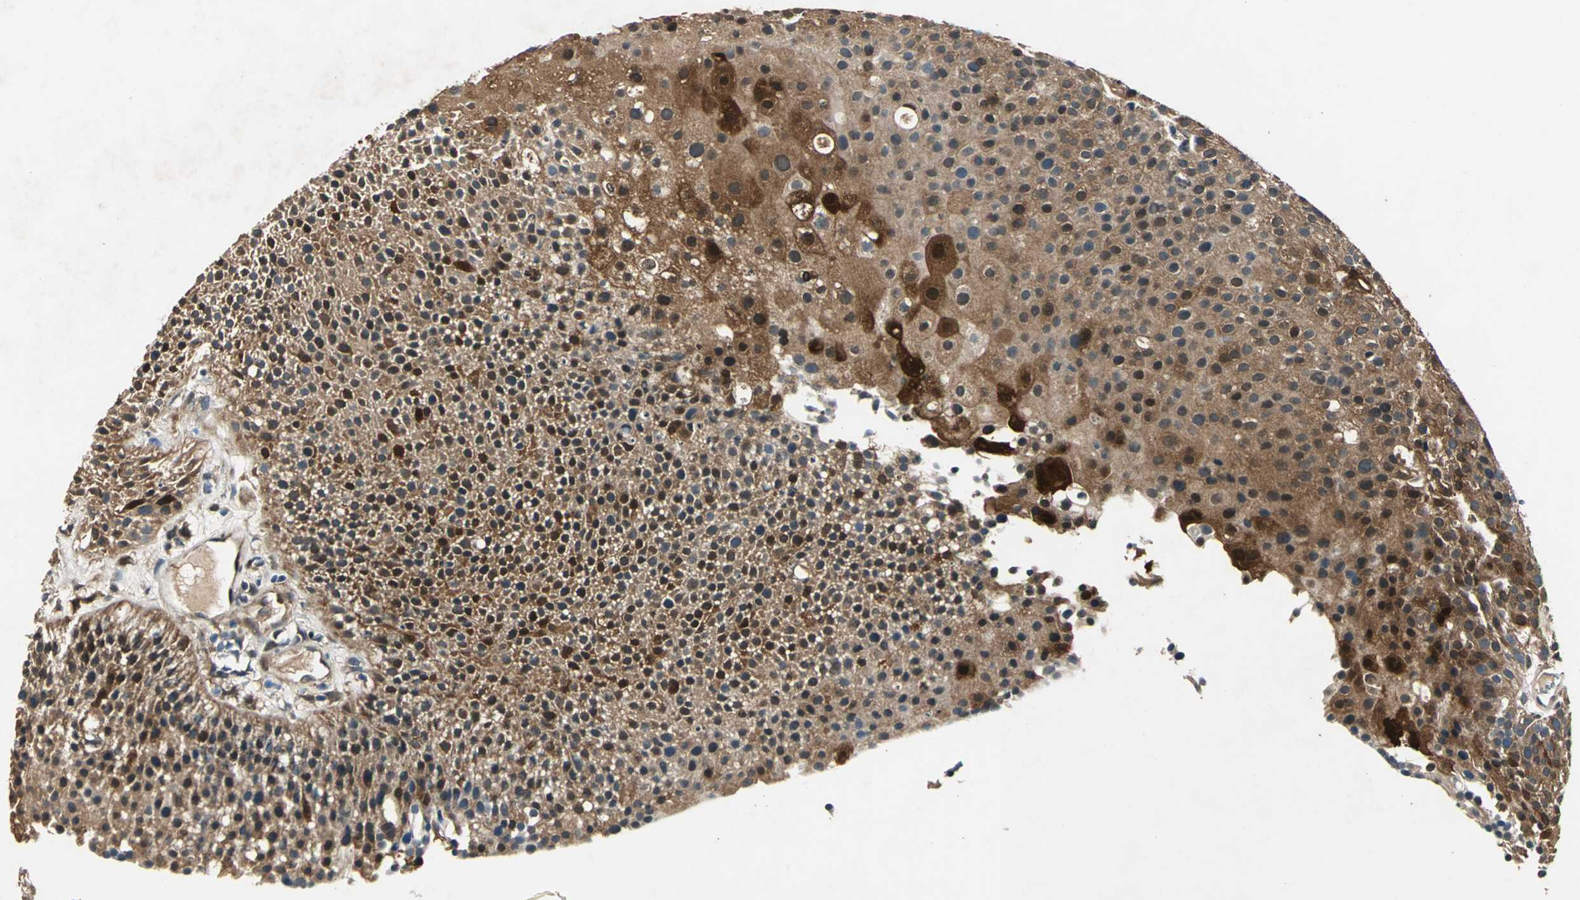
{"staining": {"intensity": "moderate", "quantity": ">75%", "location": "cytoplasmic/membranous,nuclear"}, "tissue": "urothelial cancer", "cell_type": "Tumor cells", "image_type": "cancer", "snomed": [{"axis": "morphology", "description": "Urothelial carcinoma, Low grade"}, {"axis": "topography", "description": "Urinary bladder"}], "caption": "This histopathology image displays urothelial cancer stained with immunohistochemistry (IHC) to label a protein in brown. The cytoplasmic/membranous and nuclear of tumor cells show moderate positivity for the protein. Nuclei are counter-stained blue.", "gene": "RRM2B", "patient": {"sex": "male", "age": 85}}